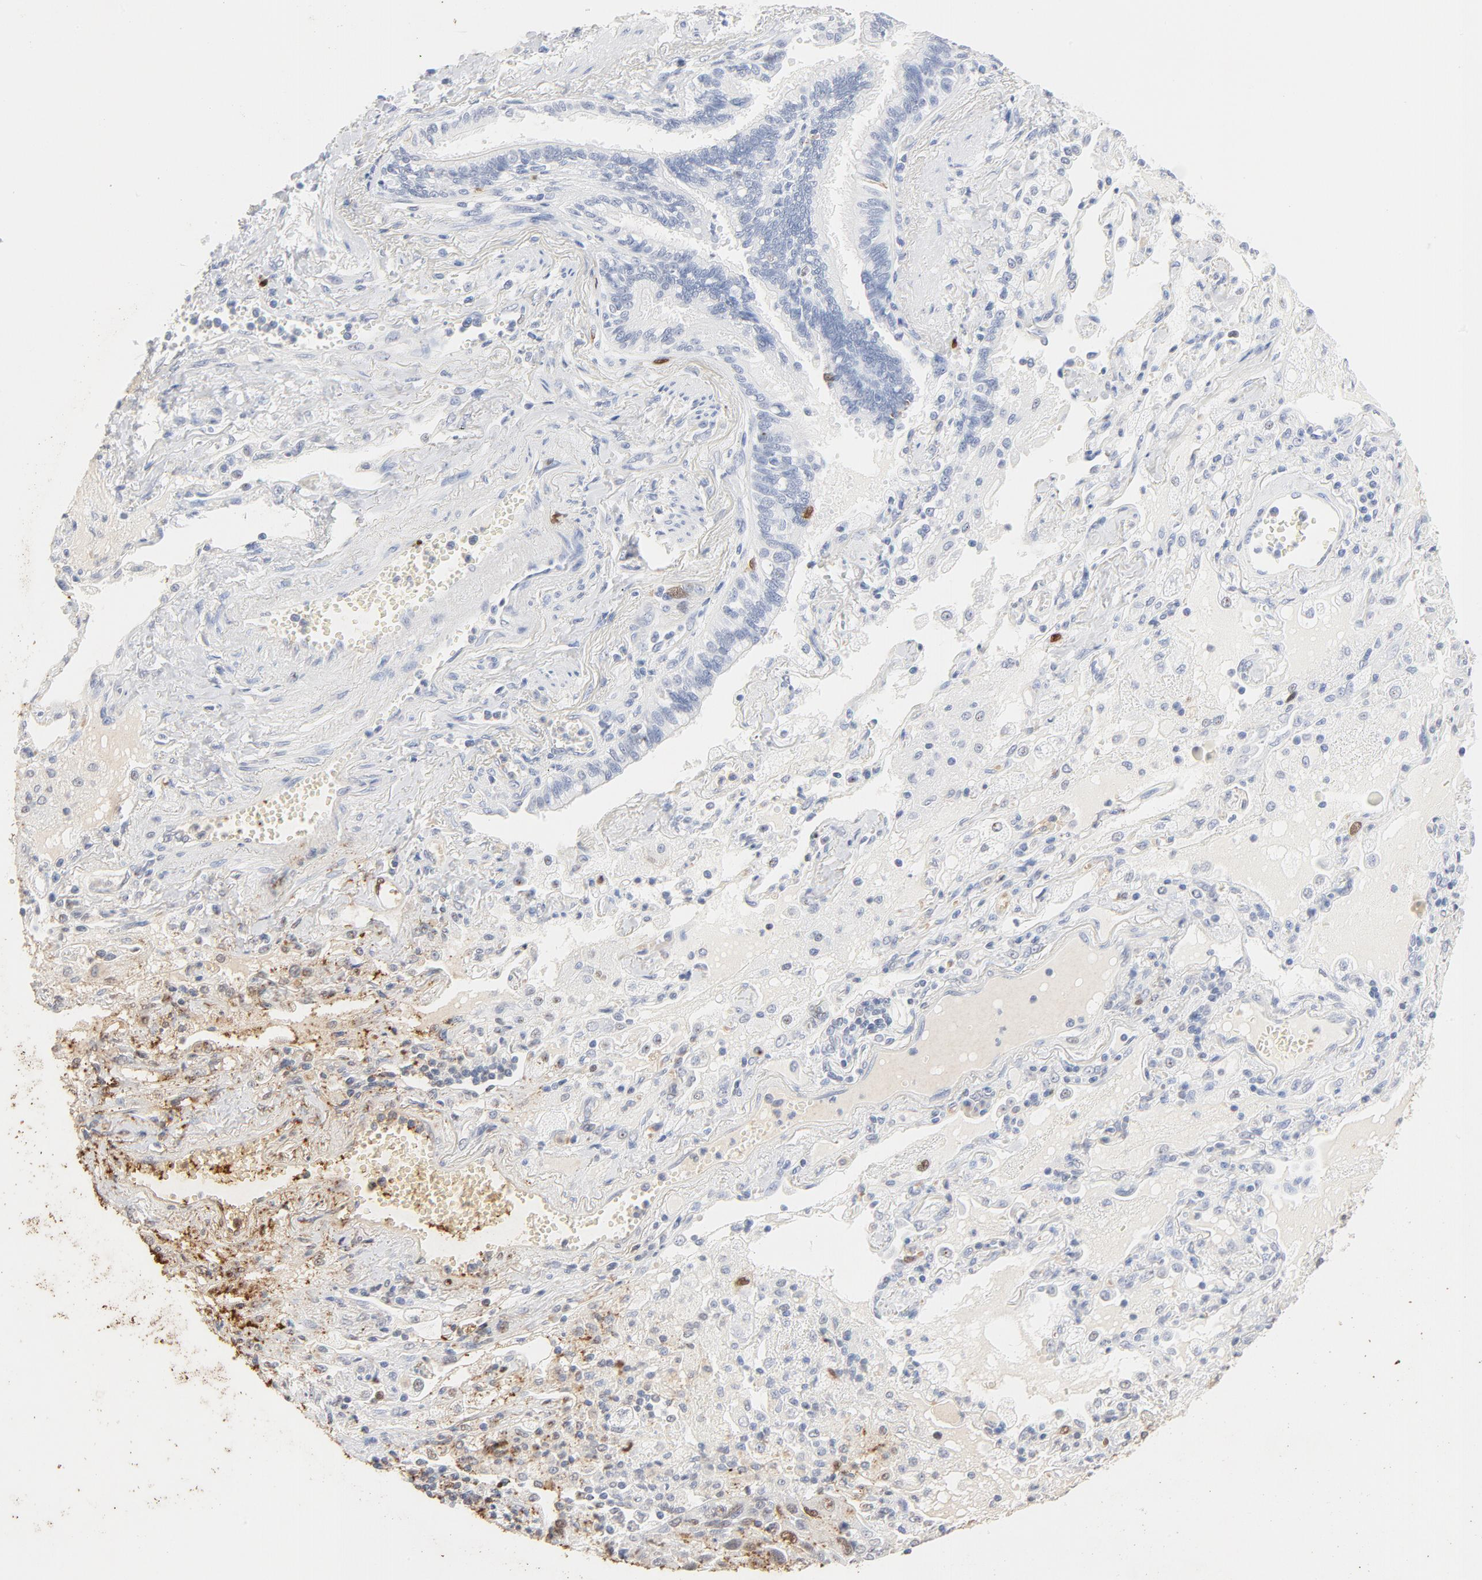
{"staining": {"intensity": "strong", "quantity": "25%-75%", "location": "cytoplasmic/membranous,nuclear"}, "tissue": "lung cancer", "cell_type": "Tumor cells", "image_type": "cancer", "snomed": [{"axis": "morphology", "description": "Squamous cell carcinoma, NOS"}, {"axis": "topography", "description": "Lung"}], "caption": "An image showing strong cytoplasmic/membranous and nuclear staining in approximately 25%-75% of tumor cells in squamous cell carcinoma (lung), as visualized by brown immunohistochemical staining.", "gene": "CDC20", "patient": {"sex": "female", "age": 76}}